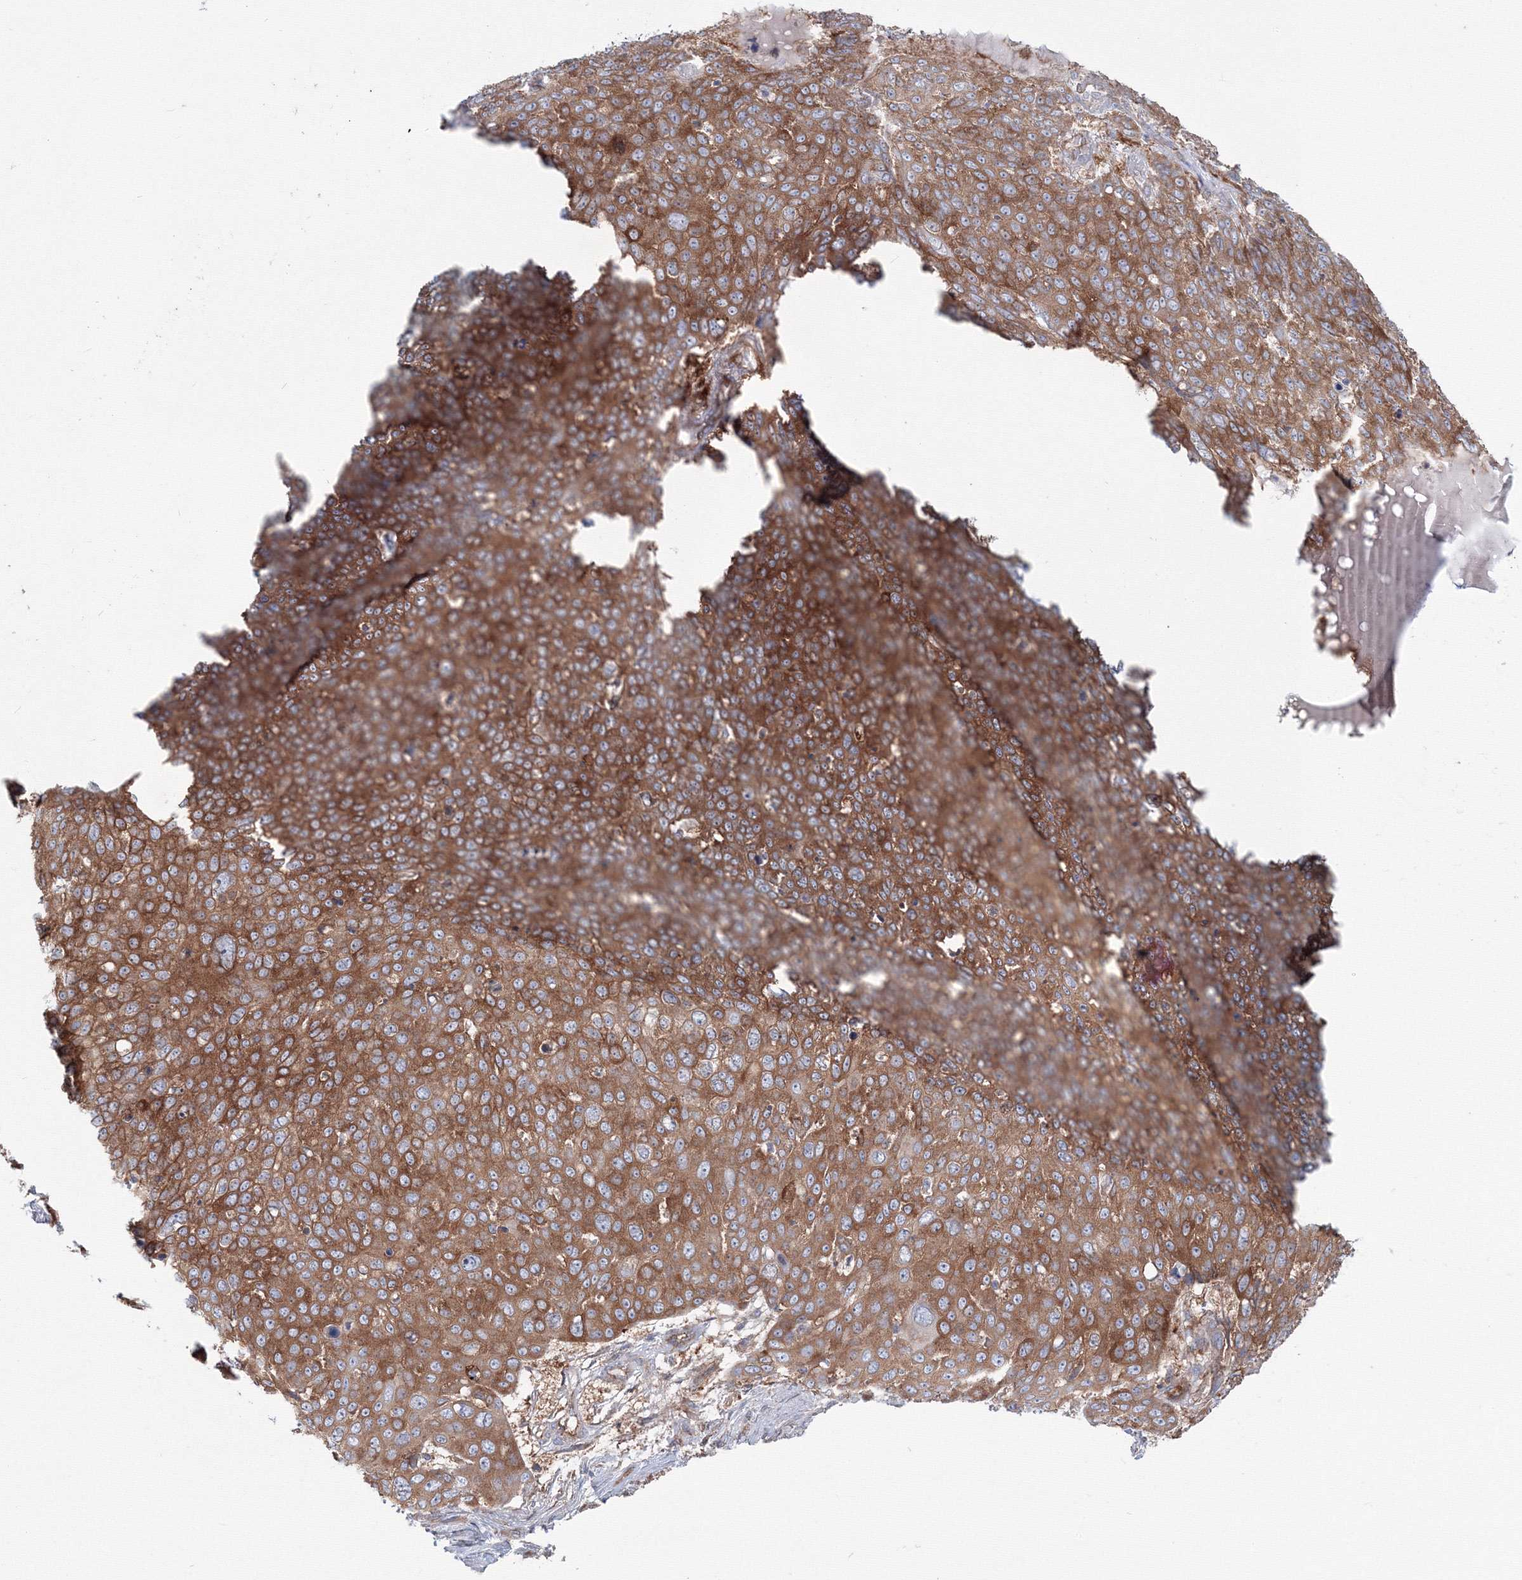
{"staining": {"intensity": "strong", "quantity": ">75%", "location": "cytoplasmic/membranous"}, "tissue": "skin cancer", "cell_type": "Tumor cells", "image_type": "cancer", "snomed": [{"axis": "morphology", "description": "Squamous cell carcinoma, NOS"}, {"axis": "topography", "description": "Skin"}], "caption": "Brown immunohistochemical staining in human skin cancer demonstrates strong cytoplasmic/membranous positivity in approximately >75% of tumor cells.", "gene": "SH3PXD2A", "patient": {"sex": "male", "age": 71}}